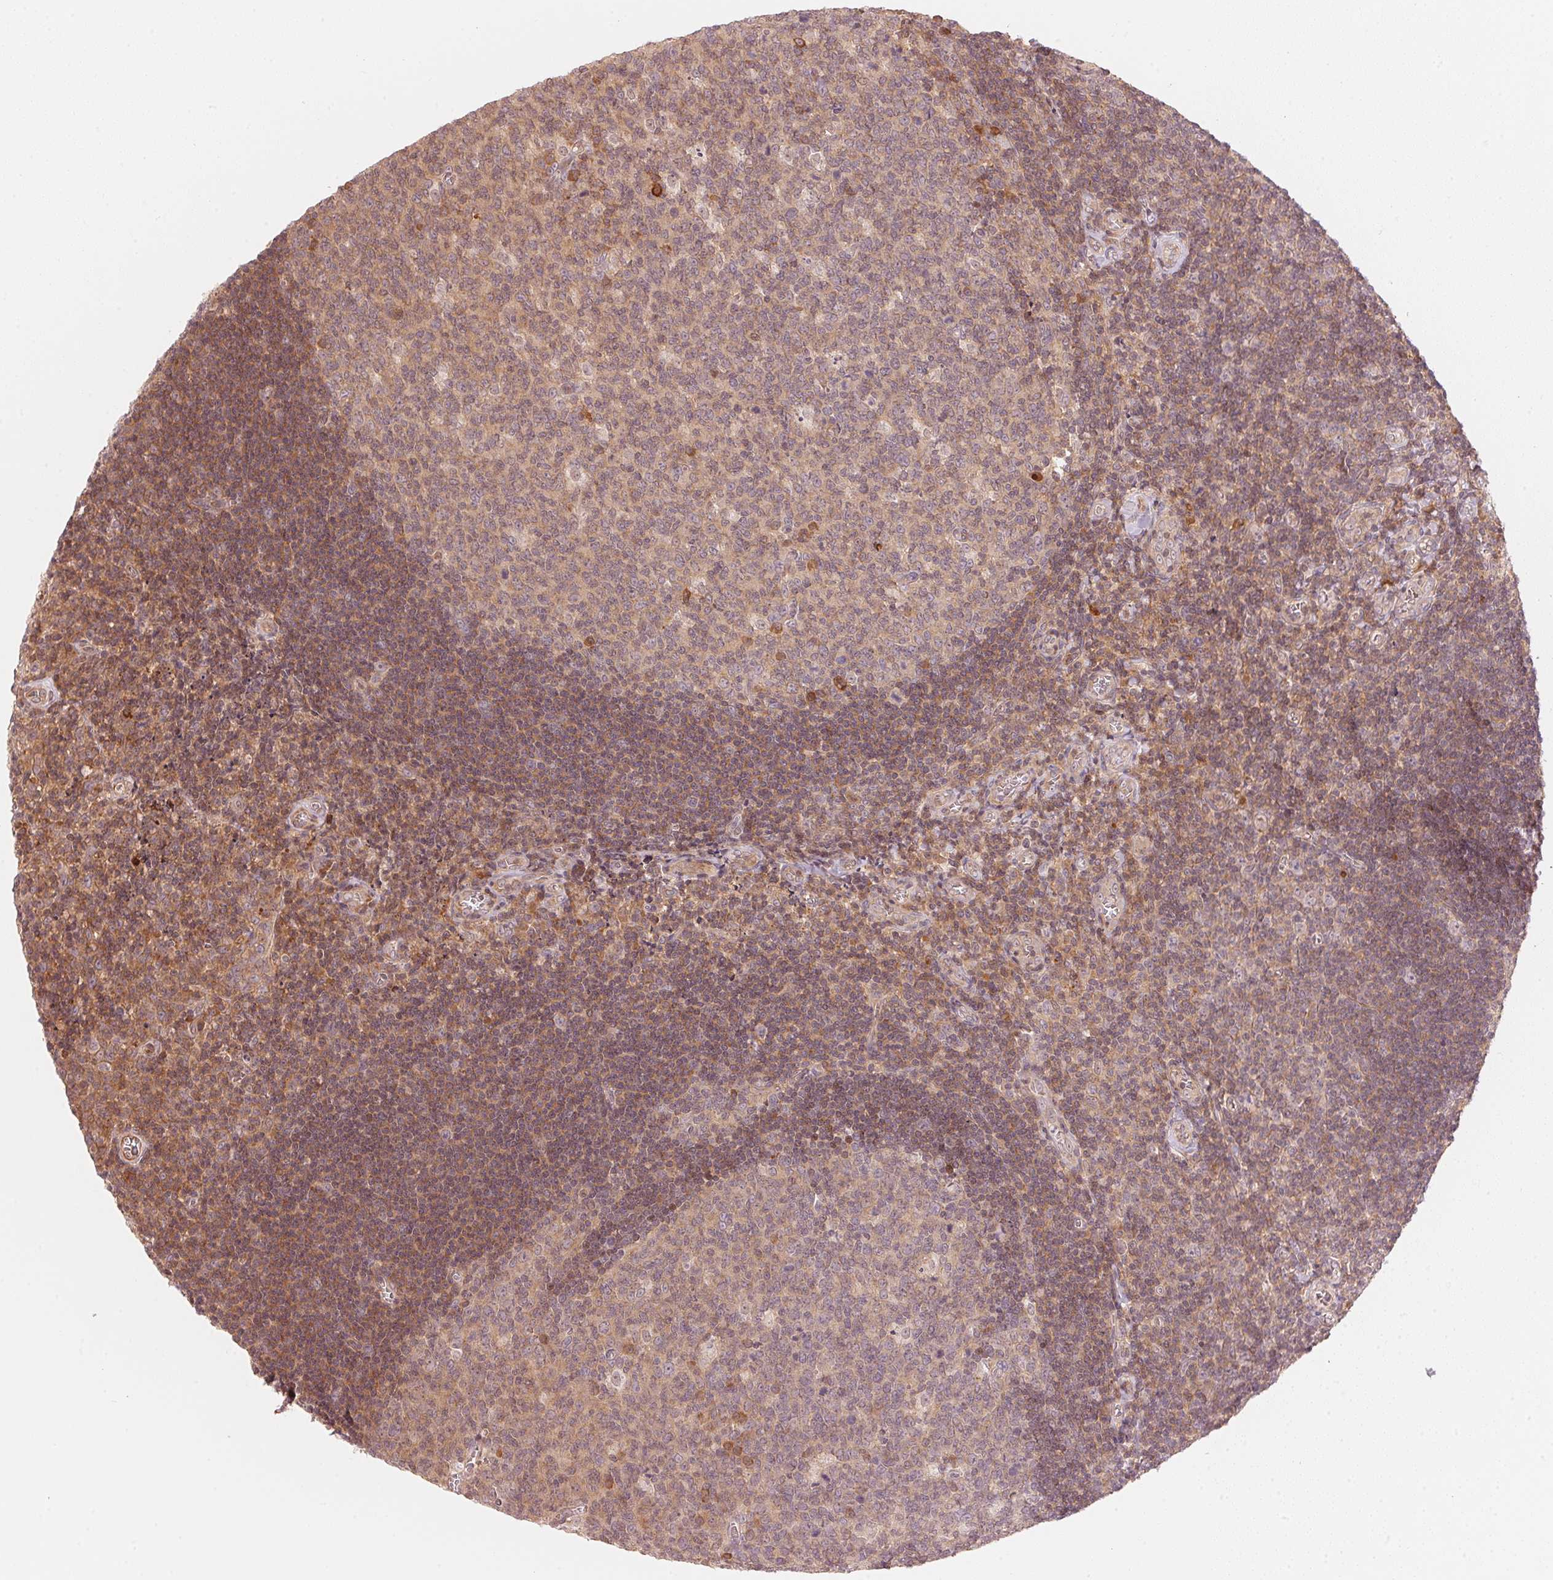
{"staining": {"intensity": "moderate", "quantity": "<25%", "location": "cytoplasmic/membranous"}, "tissue": "tonsil", "cell_type": "Germinal center cells", "image_type": "normal", "snomed": [{"axis": "morphology", "description": "Normal tissue, NOS"}, {"axis": "morphology", "description": "Inflammation, NOS"}, {"axis": "topography", "description": "Tonsil"}], "caption": "Protein staining of normal tonsil shows moderate cytoplasmic/membranous staining in about <25% of germinal center cells.", "gene": "PRKN", "patient": {"sex": "female", "age": 31}}